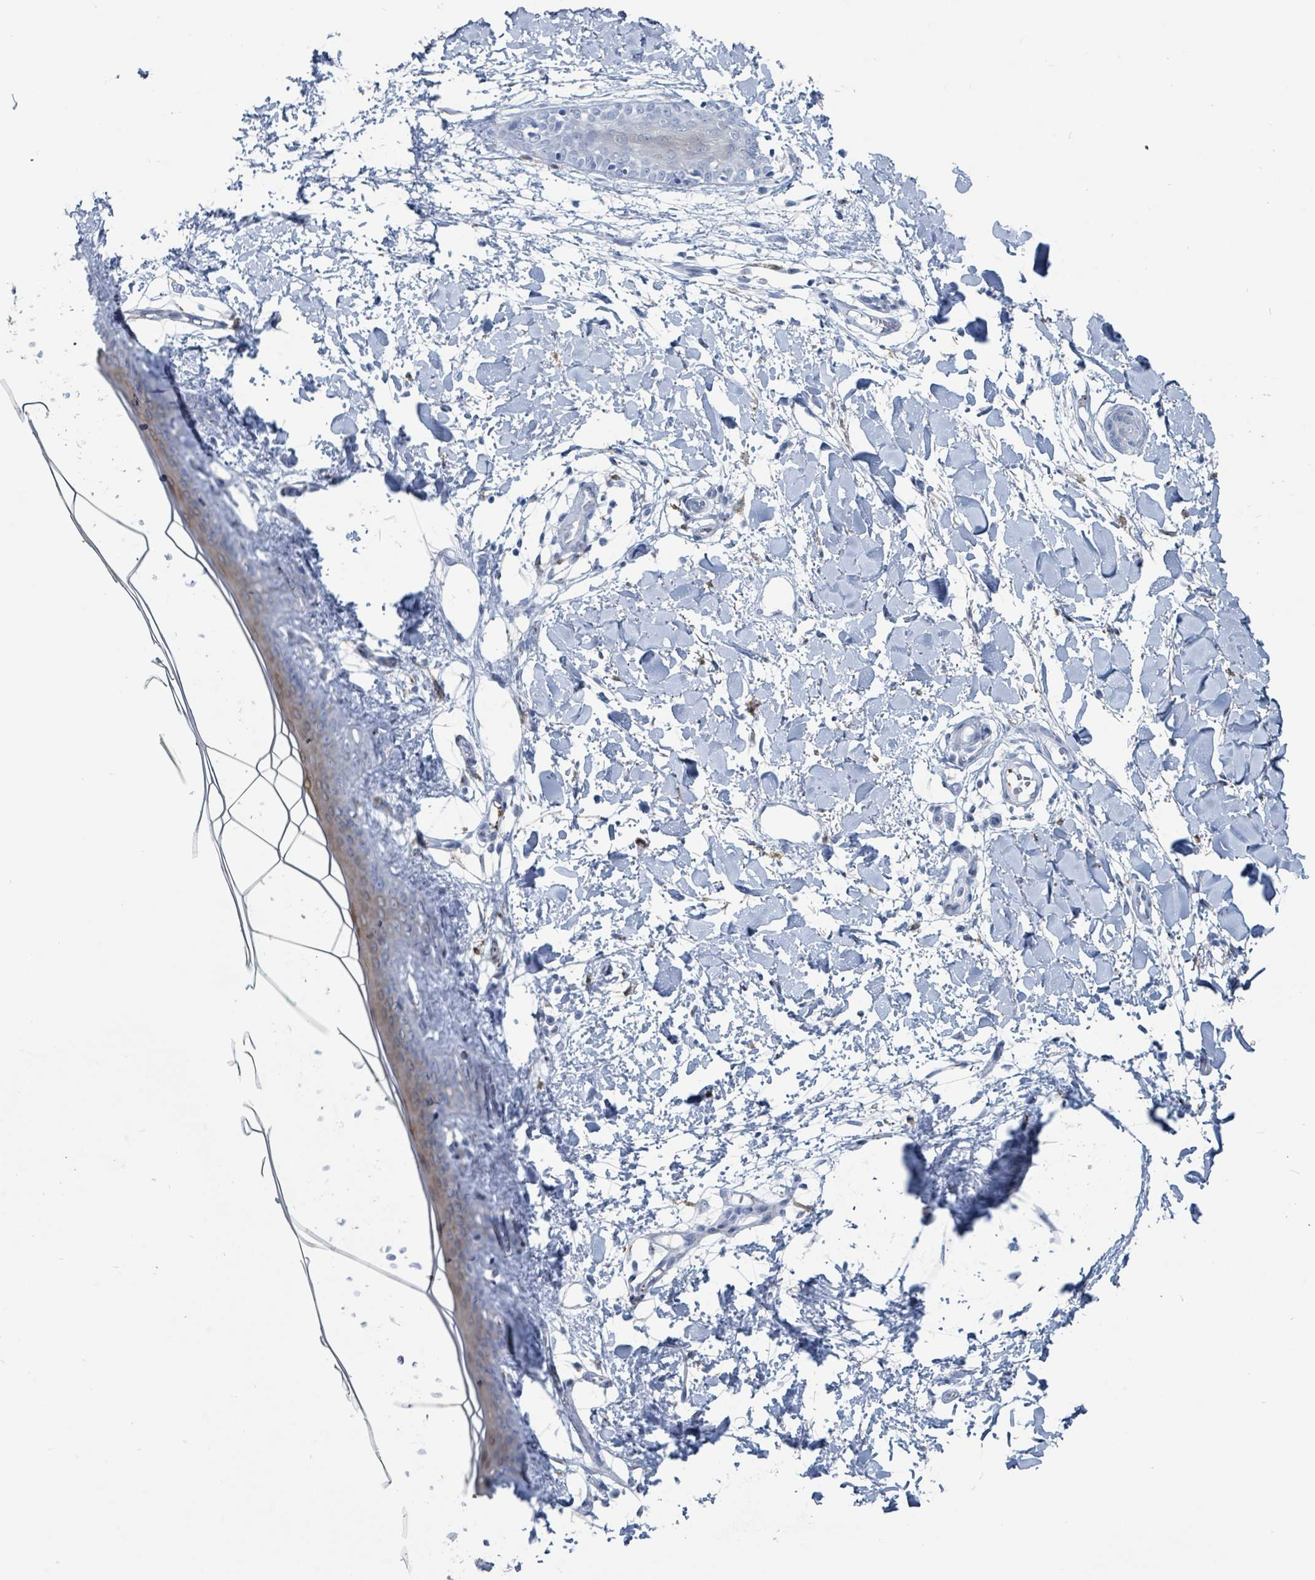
{"staining": {"intensity": "negative", "quantity": "none", "location": "none"}, "tissue": "skin", "cell_type": "Fibroblasts", "image_type": "normal", "snomed": [{"axis": "morphology", "description": "Normal tissue, NOS"}, {"axis": "topography", "description": "Skin"}], "caption": "Immunohistochemistry photomicrograph of unremarkable human skin stained for a protein (brown), which displays no expression in fibroblasts.", "gene": "DCAF5", "patient": {"sex": "female", "age": 34}}